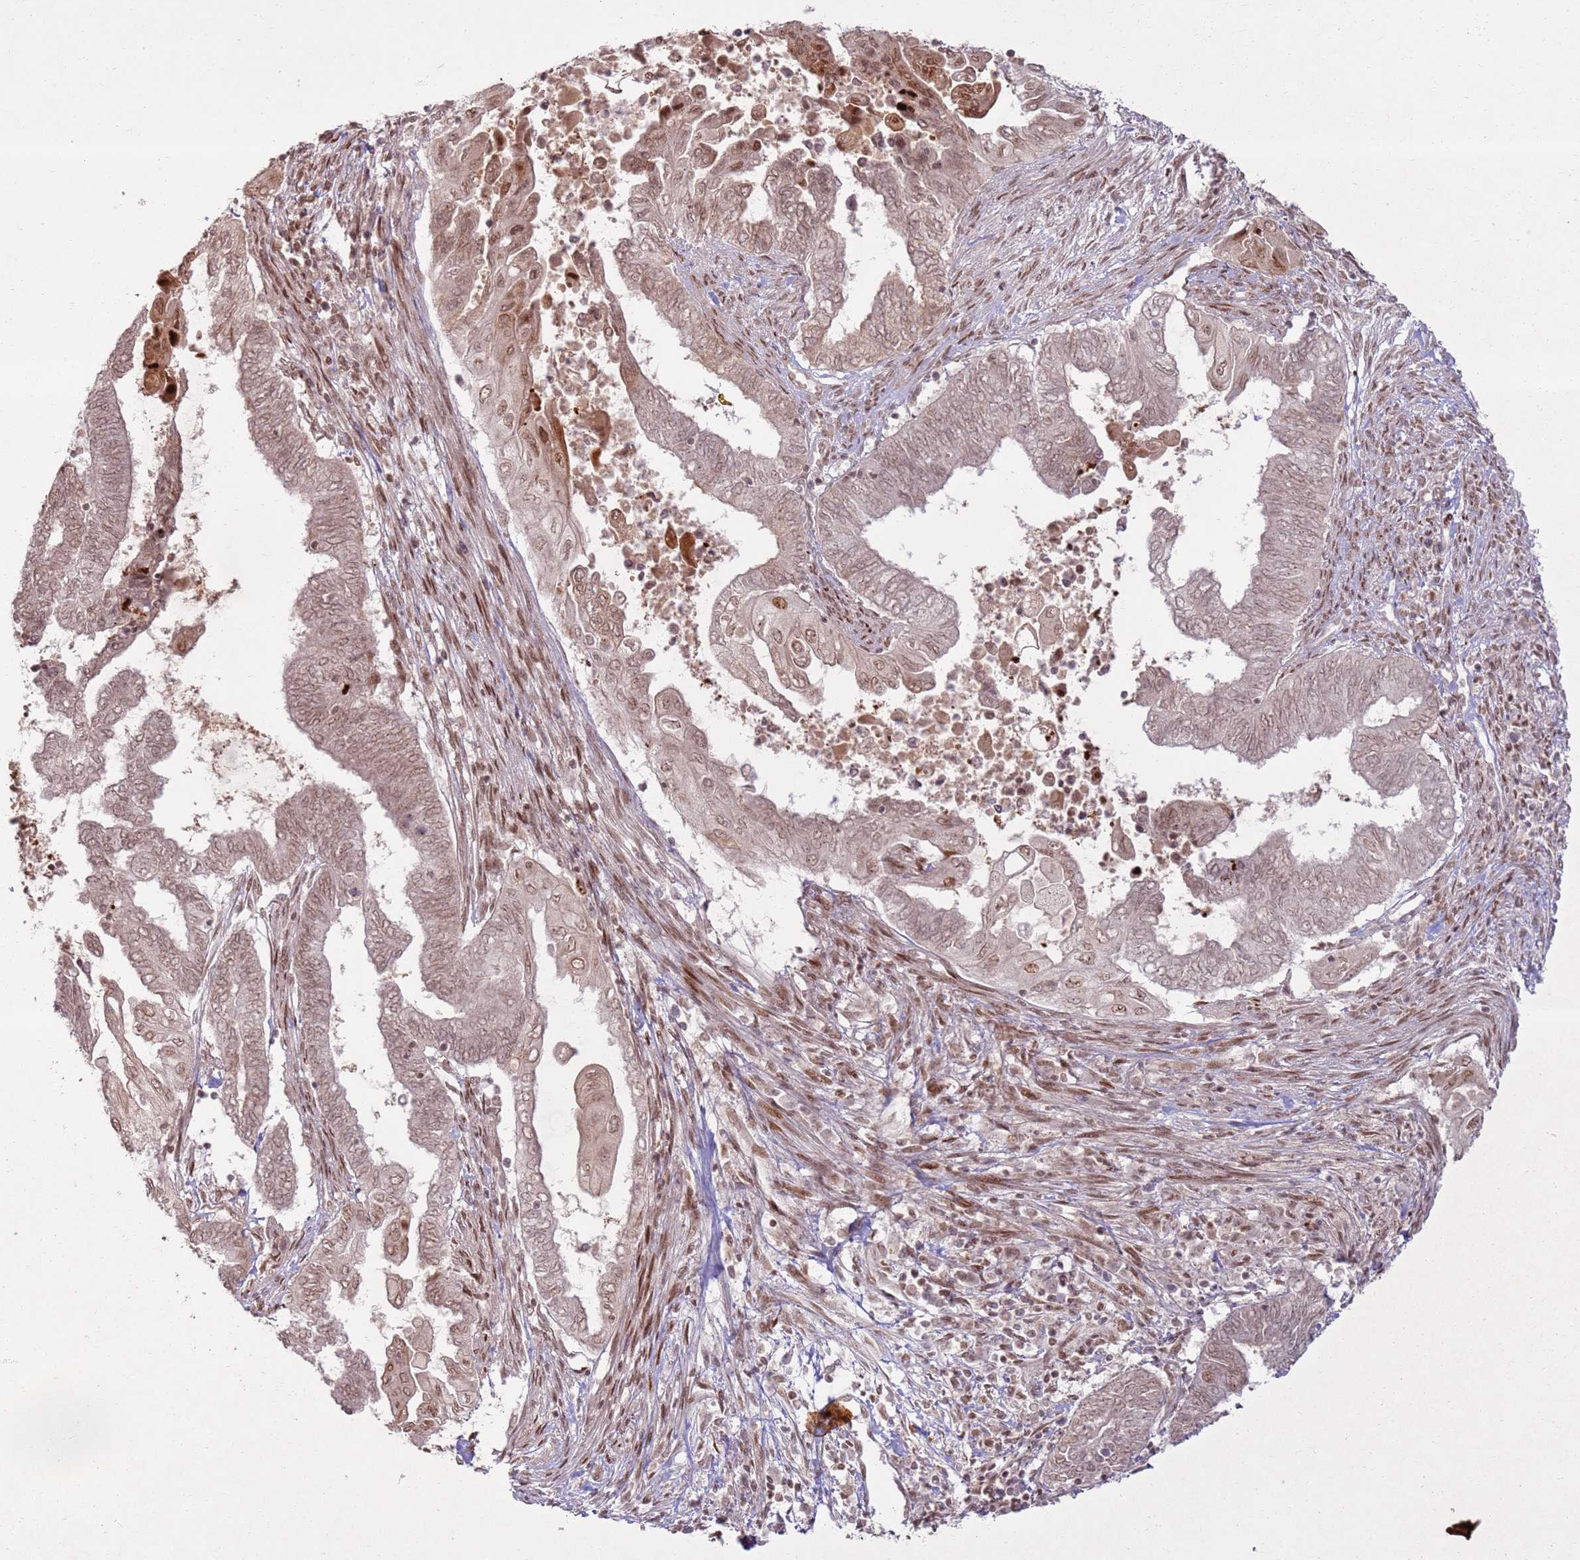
{"staining": {"intensity": "moderate", "quantity": ">75%", "location": "cytoplasmic/membranous,nuclear"}, "tissue": "endometrial cancer", "cell_type": "Tumor cells", "image_type": "cancer", "snomed": [{"axis": "morphology", "description": "Adenocarcinoma, NOS"}, {"axis": "topography", "description": "Uterus"}, {"axis": "topography", "description": "Endometrium"}], "caption": "Endometrial cancer stained with DAB immunohistochemistry shows medium levels of moderate cytoplasmic/membranous and nuclear expression in approximately >75% of tumor cells. The staining was performed using DAB (3,3'-diaminobenzidine) to visualize the protein expression in brown, while the nuclei were stained in blue with hematoxylin (Magnification: 20x).", "gene": "KLHL36", "patient": {"sex": "female", "age": 70}}